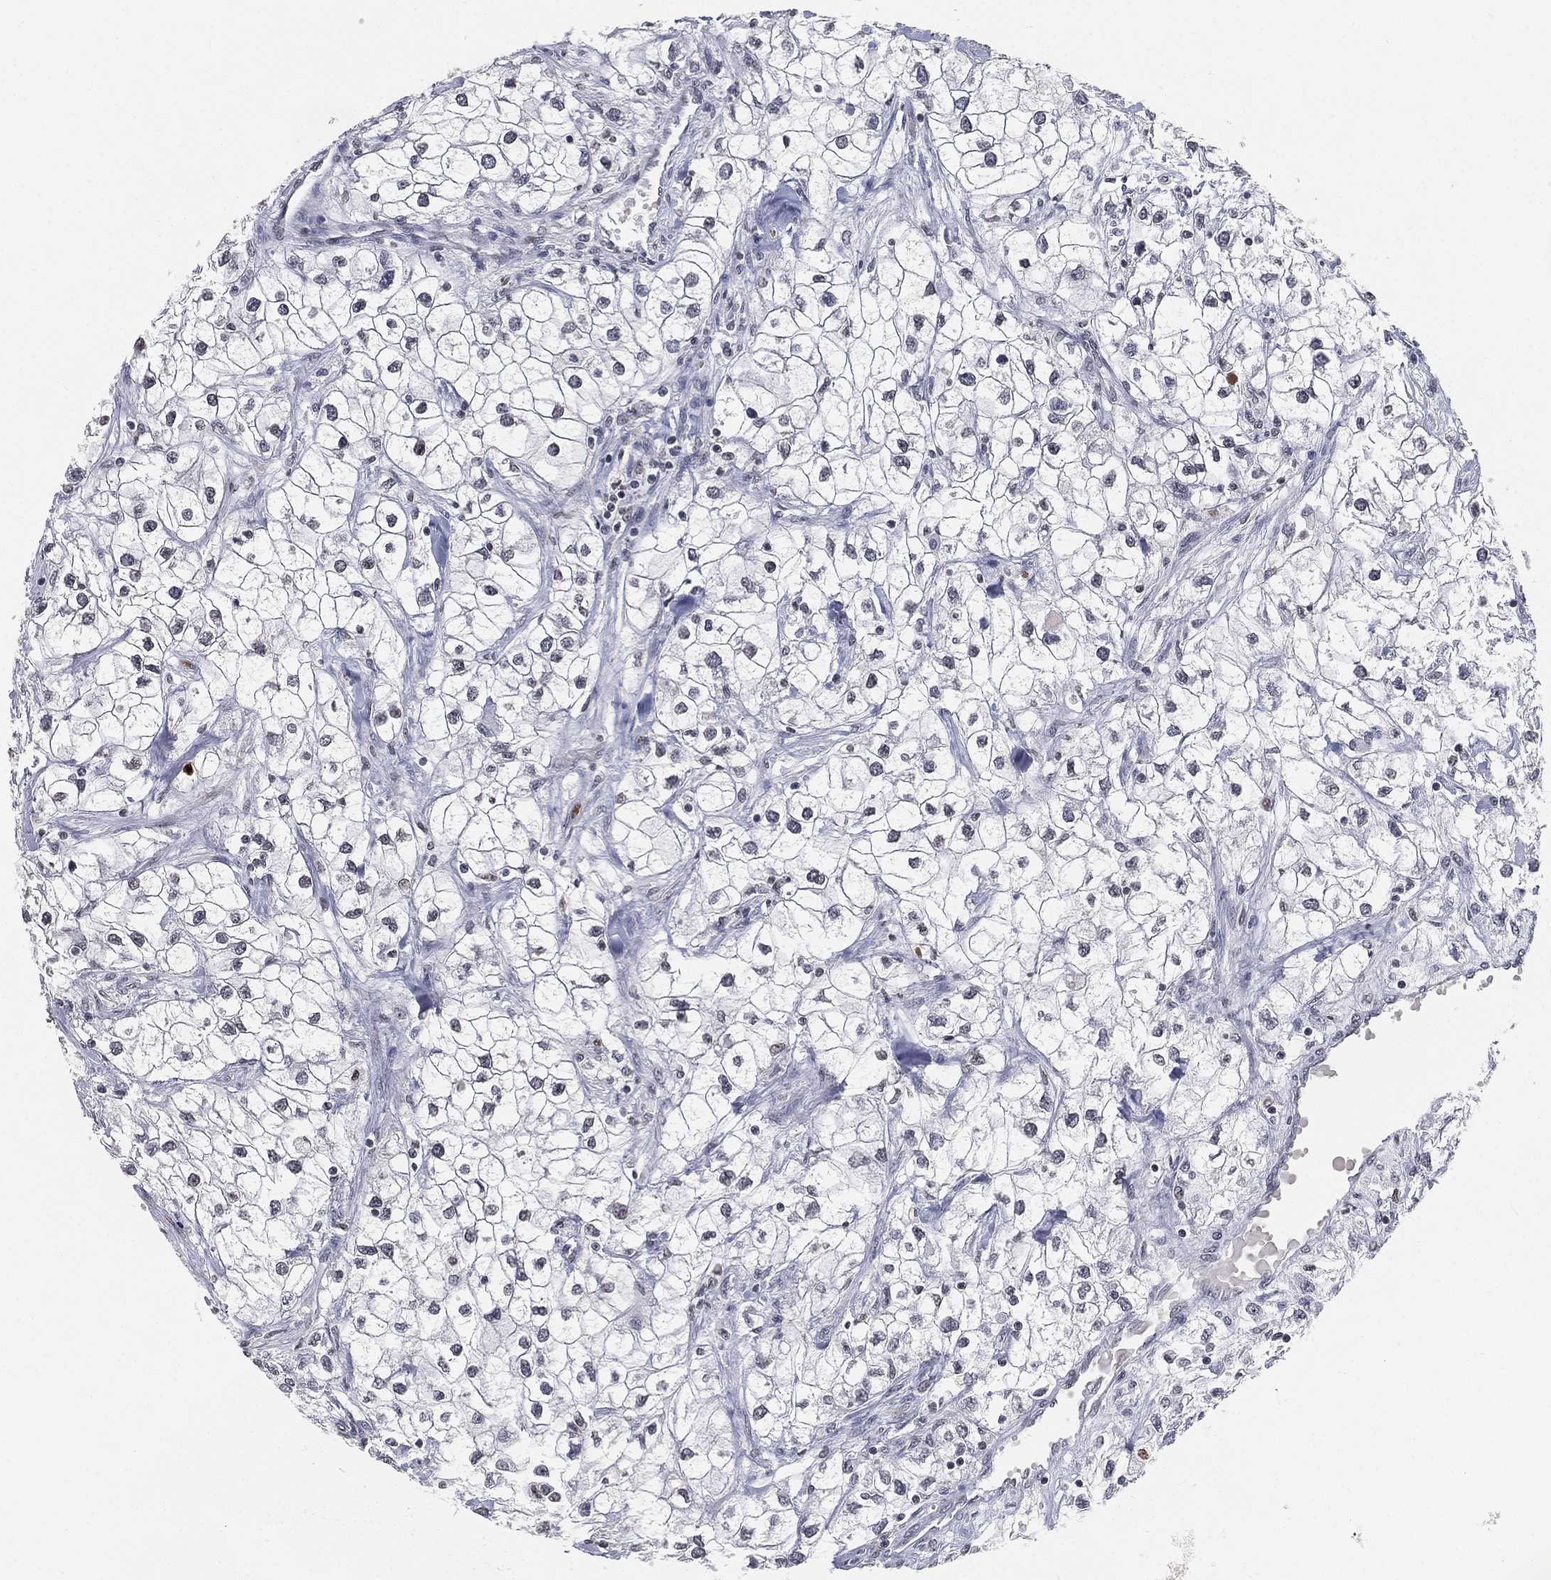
{"staining": {"intensity": "negative", "quantity": "none", "location": "none"}, "tissue": "renal cancer", "cell_type": "Tumor cells", "image_type": "cancer", "snomed": [{"axis": "morphology", "description": "Adenocarcinoma, NOS"}, {"axis": "topography", "description": "Kidney"}], "caption": "High power microscopy image of an IHC image of adenocarcinoma (renal), revealing no significant positivity in tumor cells.", "gene": "ARG1", "patient": {"sex": "male", "age": 59}}